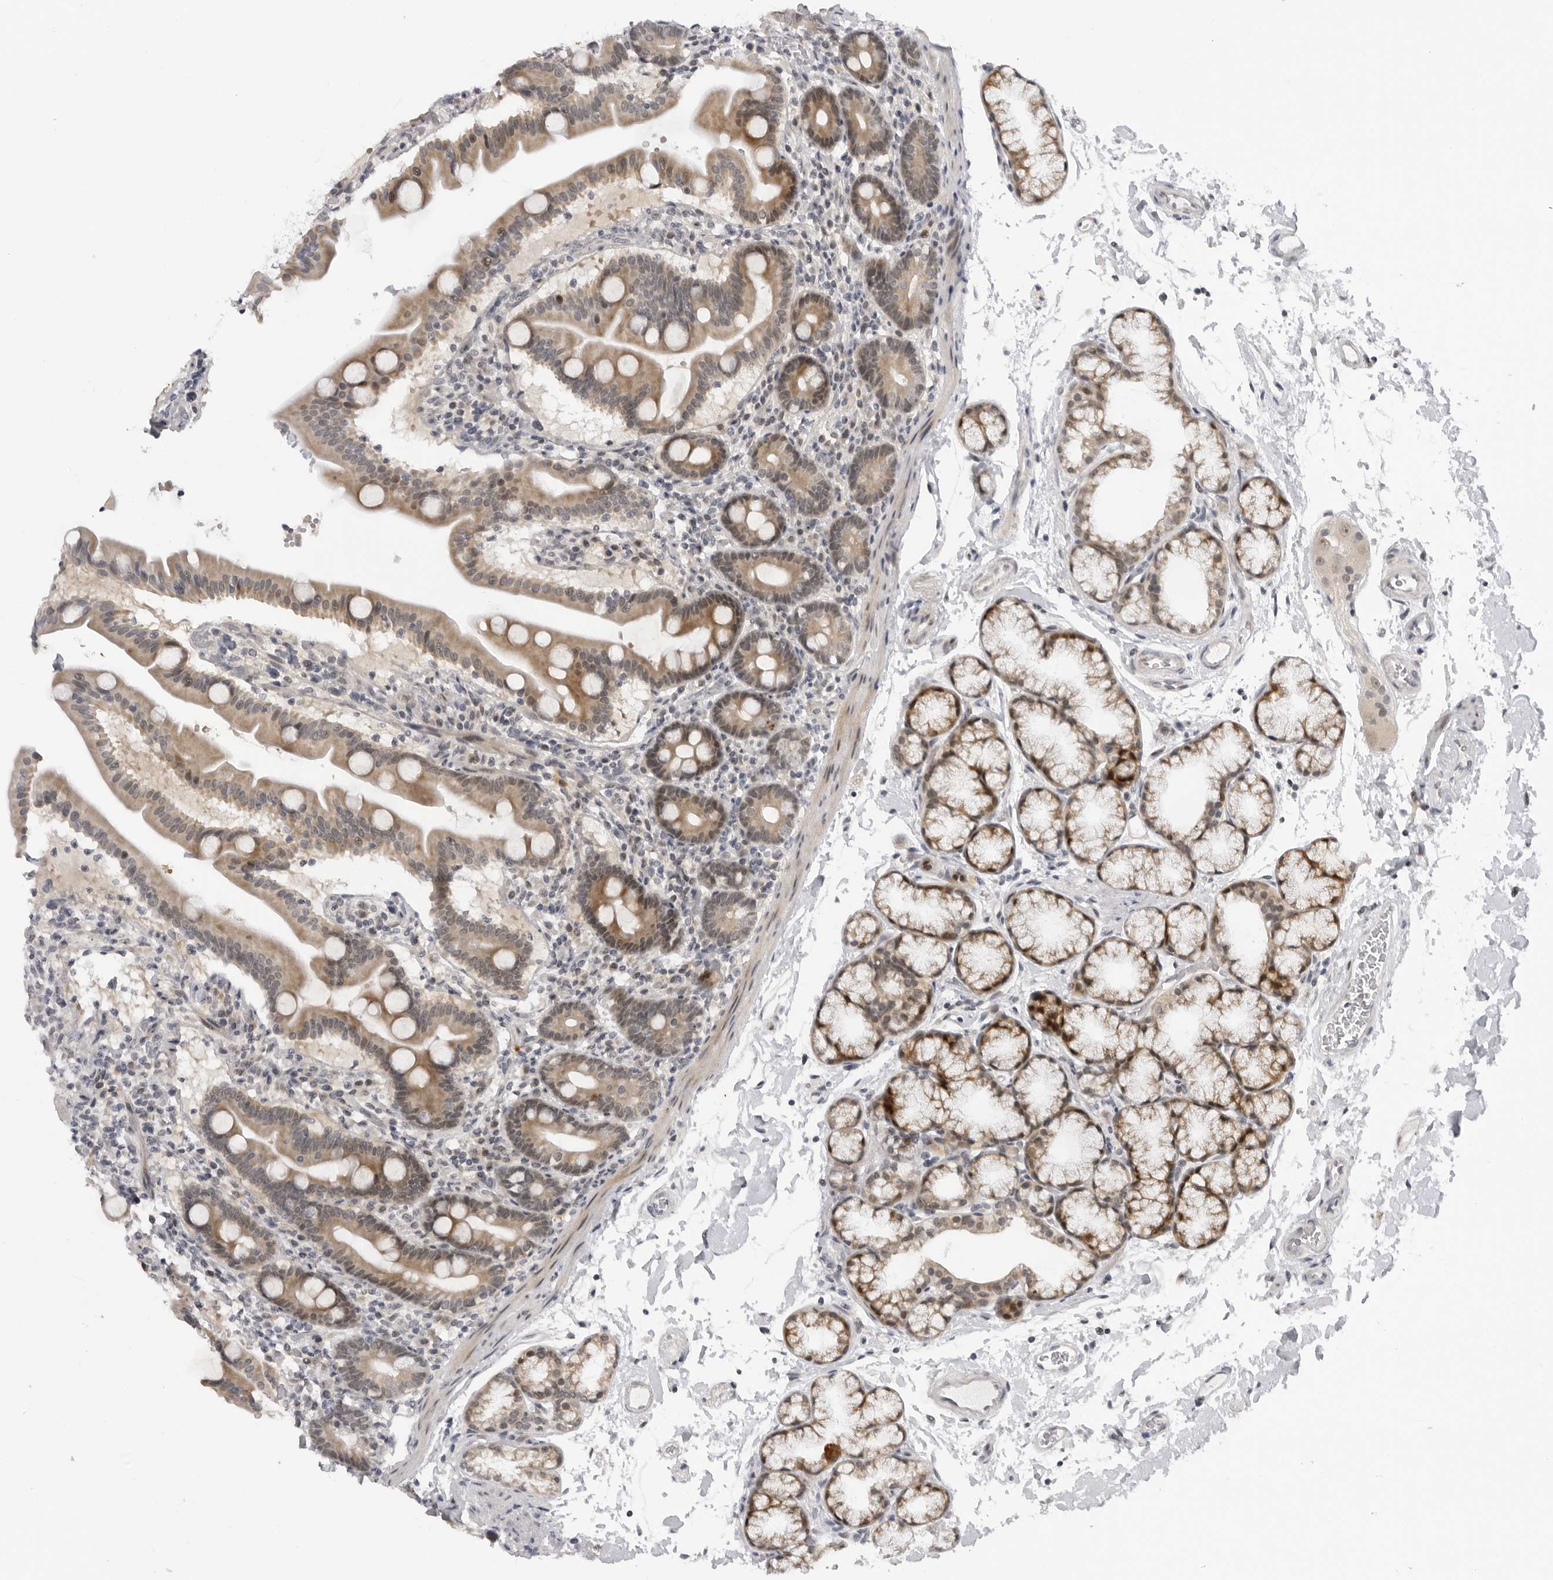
{"staining": {"intensity": "moderate", "quantity": ">75%", "location": "cytoplasmic/membranous,nuclear"}, "tissue": "duodenum", "cell_type": "Glandular cells", "image_type": "normal", "snomed": [{"axis": "morphology", "description": "Normal tissue, NOS"}, {"axis": "topography", "description": "Duodenum"}], "caption": "Protein analysis of unremarkable duodenum exhibits moderate cytoplasmic/membranous,nuclear positivity in approximately >75% of glandular cells. The staining is performed using DAB (3,3'-diaminobenzidine) brown chromogen to label protein expression. The nuclei are counter-stained blue using hematoxylin.", "gene": "ALPK2", "patient": {"sex": "male", "age": 54}}